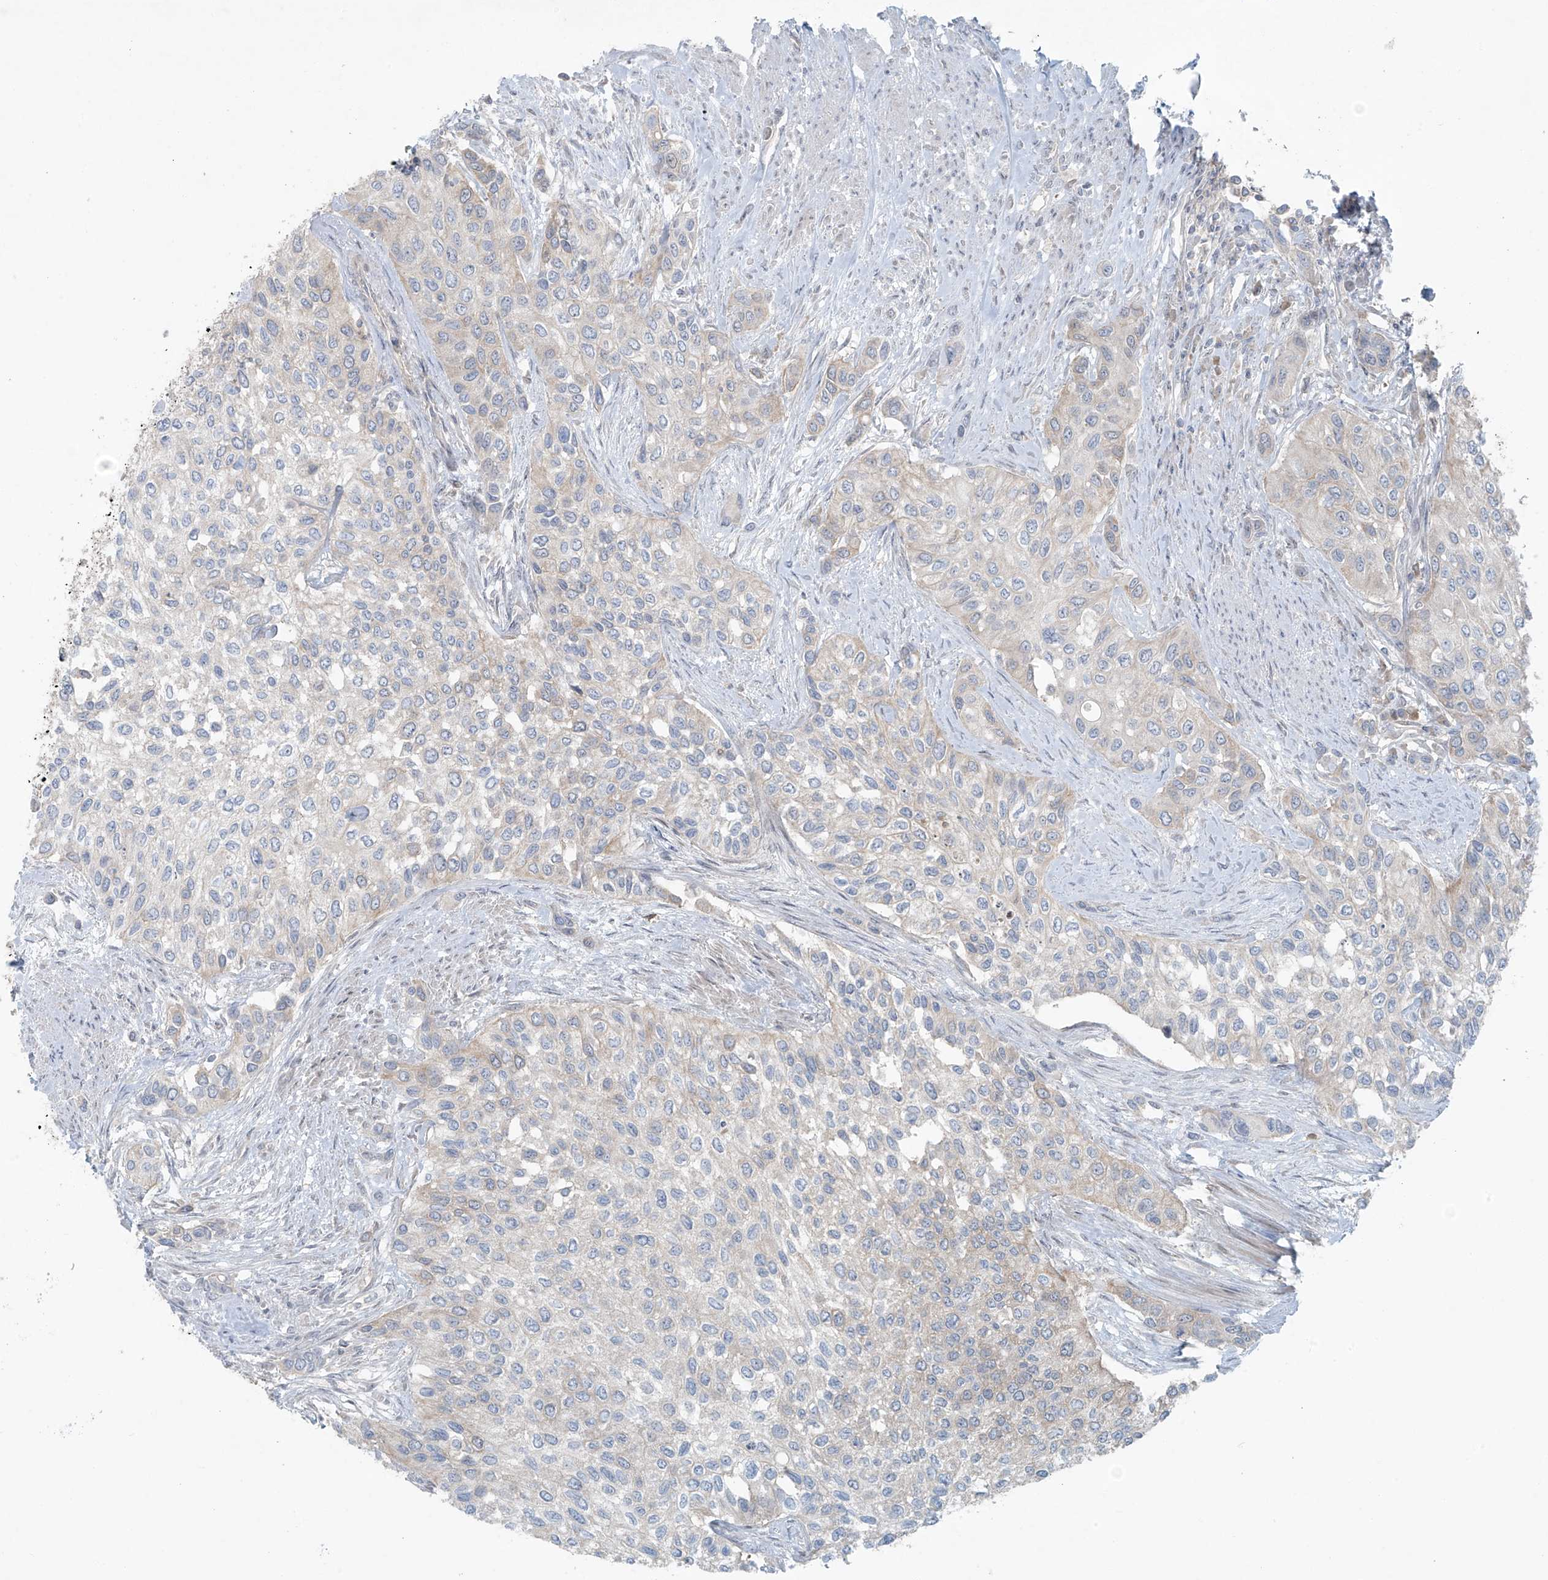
{"staining": {"intensity": "negative", "quantity": "none", "location": "none"}, "tissue": "urothelial cancer", "cell_type": "Tumor cells", "image_type": "cancer", "snomed": [{"axis": "morphology", "description": "Normal tissue, NOS"}, {"axis": "morphology", "description": "Urothelial carcinoma, High grade"}, {"axis": "topography", "description": "Vascular tissue"}, {"axis": "topography", "description": "Urinary bladder"}], "caption": "The micrograph shows no staining of tumor cells in urothelial carcinoma (high-grade). (DAB (3,3'-diaminobenzidine) immunohistochemistry (IHC) with hematoxylin counter stain).", "gene": "PPAT", "patient": {"sex": "female", "age": 56}}